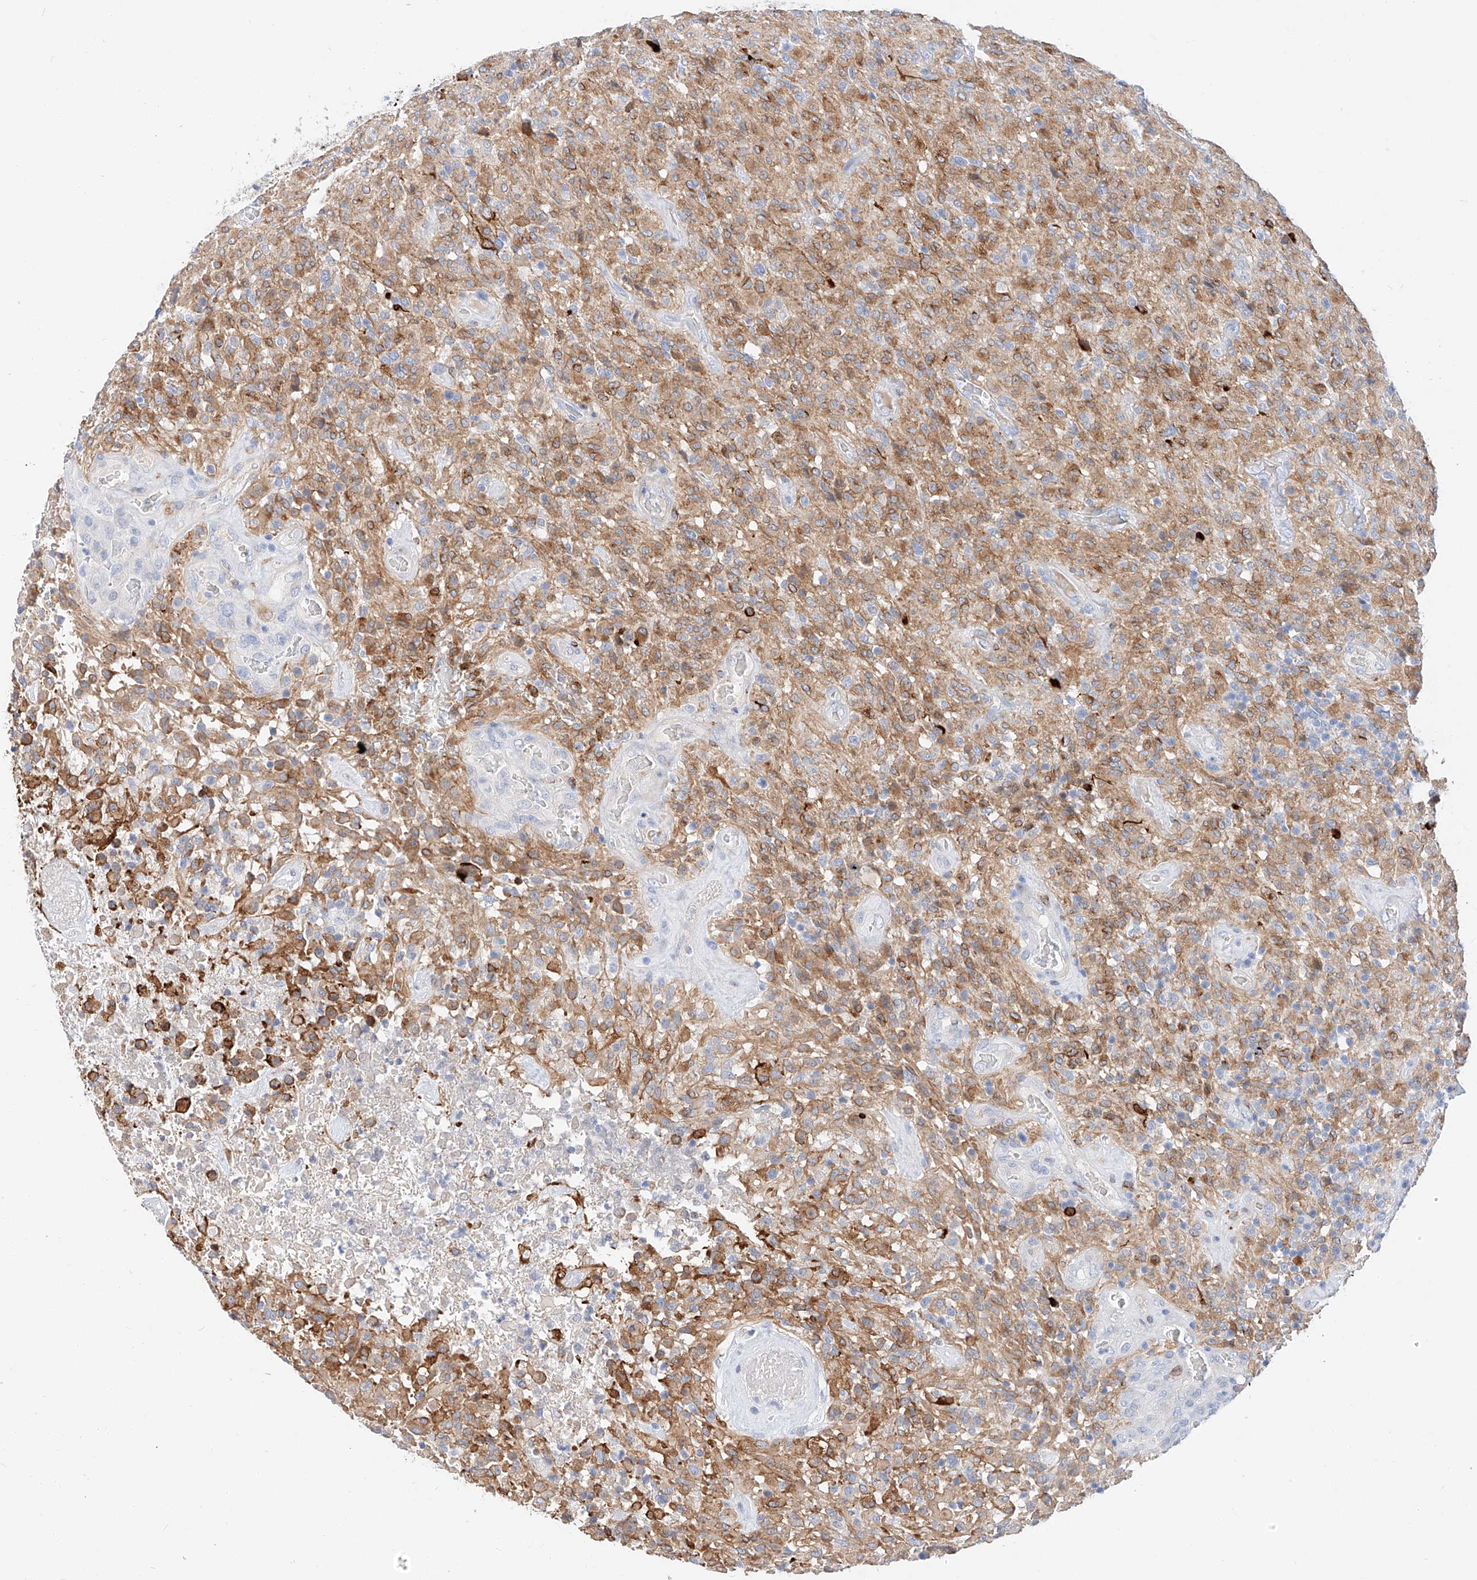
{"staining": {"intensity": "moderate", "quantity": "25%-75%", "location": "cytoplasmic/membranous"}, "tissue": "glioma", "cell_type": "Tumor cells", "image_type": "cancer", "snomed": [{"axis": "morphology", "description": "Glioma, malignant, High grade"}, {"axis": "topography", "description": "Brain"}], "caption": "DAB (3,3'-diaminobenzidine) immunohistochemical staining of malignant glioma (high-grade) demonstrates moderate cytoplasmic/membranous protein expression in approximately 25%-75% of tumor cells. Using DAB (brown) and hematoxylin (blue) stains, captured at high magnification using brightfield microscopy.", "gene": "MAP7", "patient": {"sex": "female", "age": 57}}